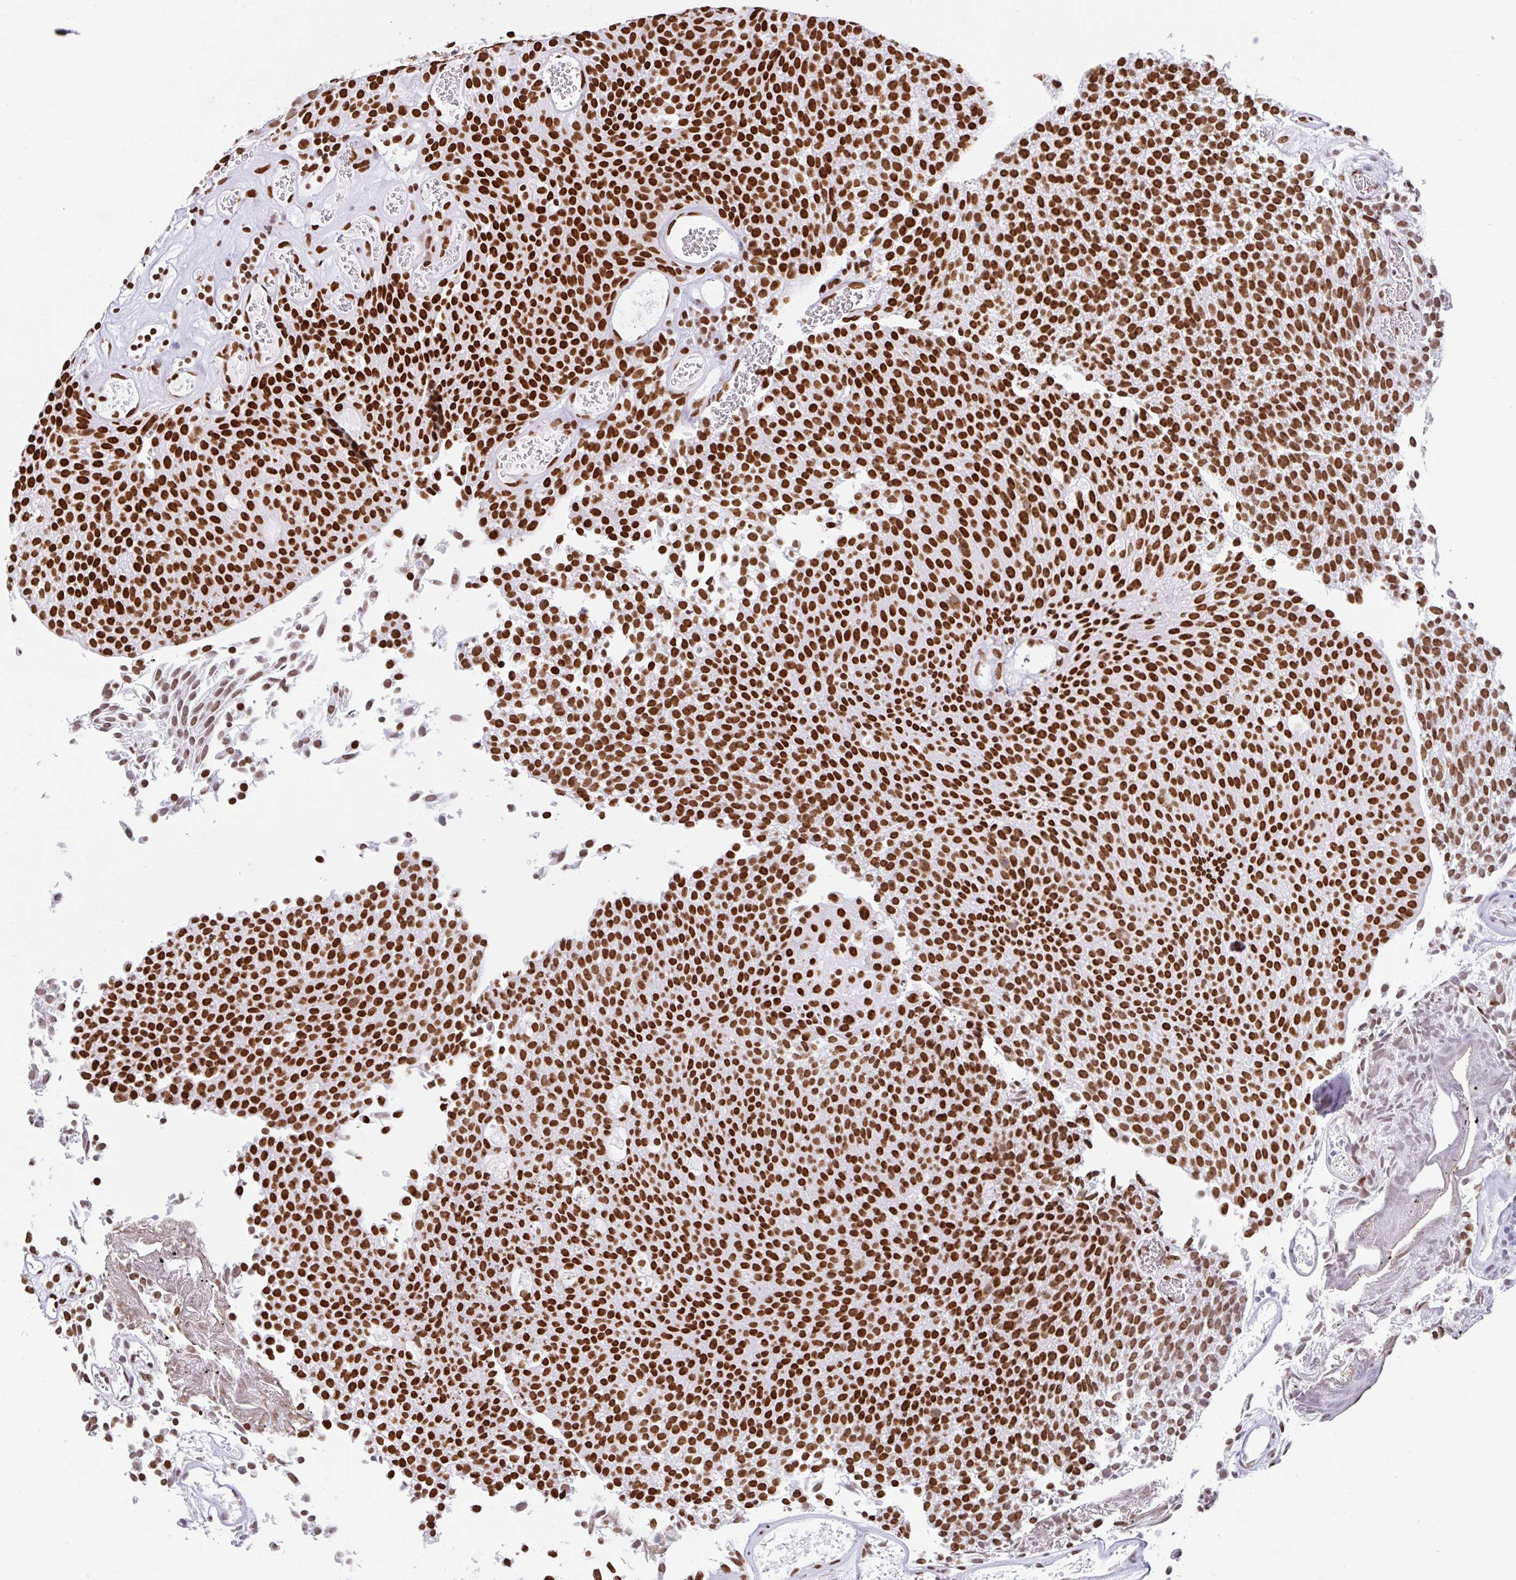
{"staining": {"intensity": "strong", "quantity": ">75%", "location": "nuclear"}, "tissue": "urothelial cancer", "cell_type": "Tumor cells", "image_type": "cancer", "snomed": [{"axis": "morphology", "description": "Urothelial carcinoma, Low grade"}, {"axis": "topography", "description": "Urinary bladder"}], "caption": "DAB immunohistochemical staining of human low-grade urothelial carcinoma reveals strong nuclear protein staining in approximately >75% of tumor cells. (brown staining indicates protein expression, while blue staining denotes nuclei).", "gene": "KHDRBS1", "patient": {"sex": "female", "age": 79}}